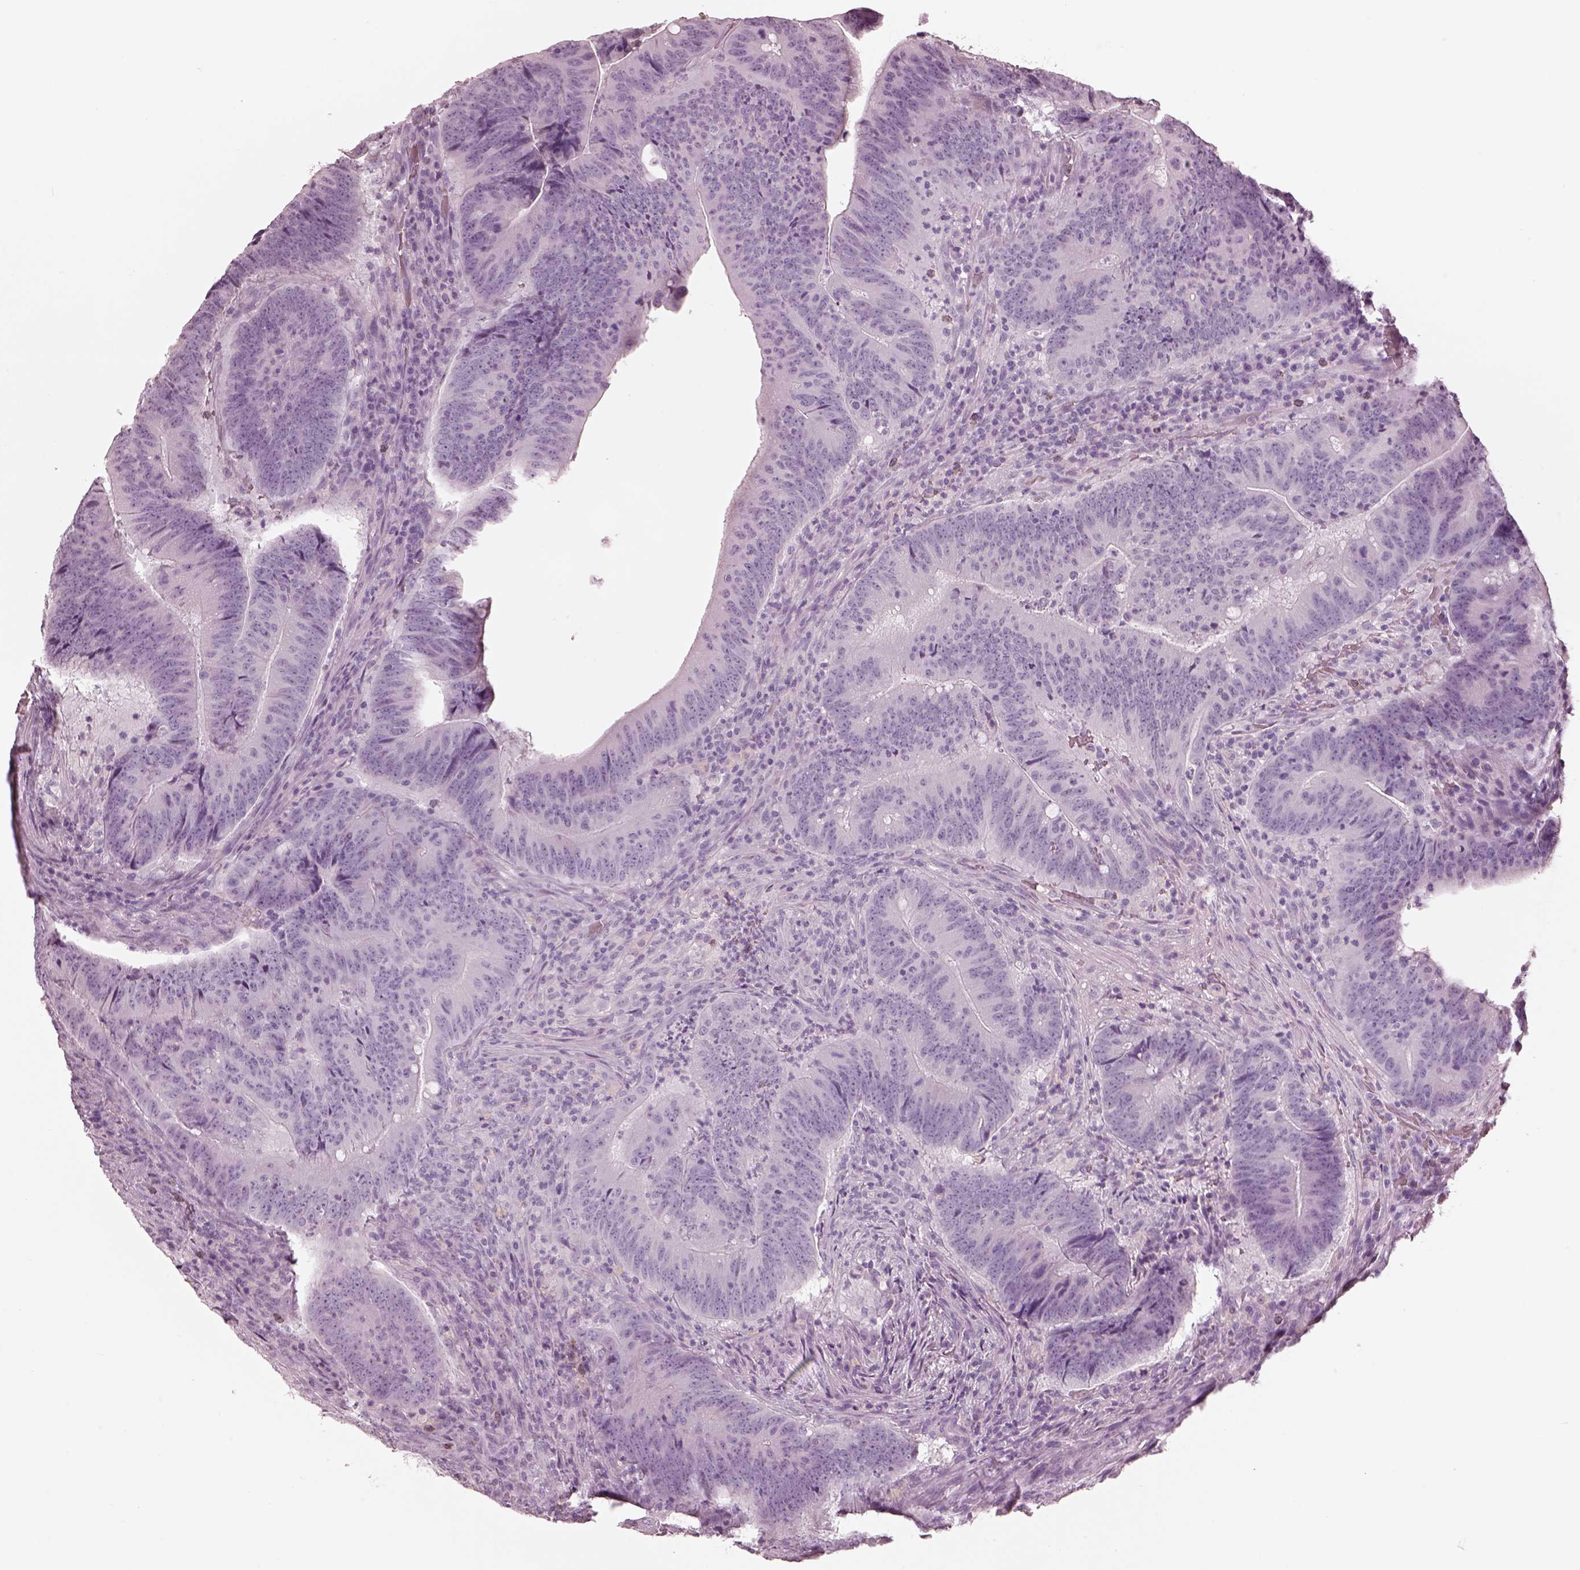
{"staining": {"intensity": "negative", "quantity": "none", "location": "none"}, "tissue": "colorectal cancer", "cell_type": "Tumor cells", "image_type": "cancer", "snomed": [{"axis": "morphology", "description": "Adenocarcinoma, NOS"}, {"axis": "topography", "description": "Colon"}], "caption": "Micrograph shows no protein staining in tumor cells of adenocarcinoma (colorectal) tissue.", "gene": "RSPH9", "patient": {"sex": "female", "age": 87}}